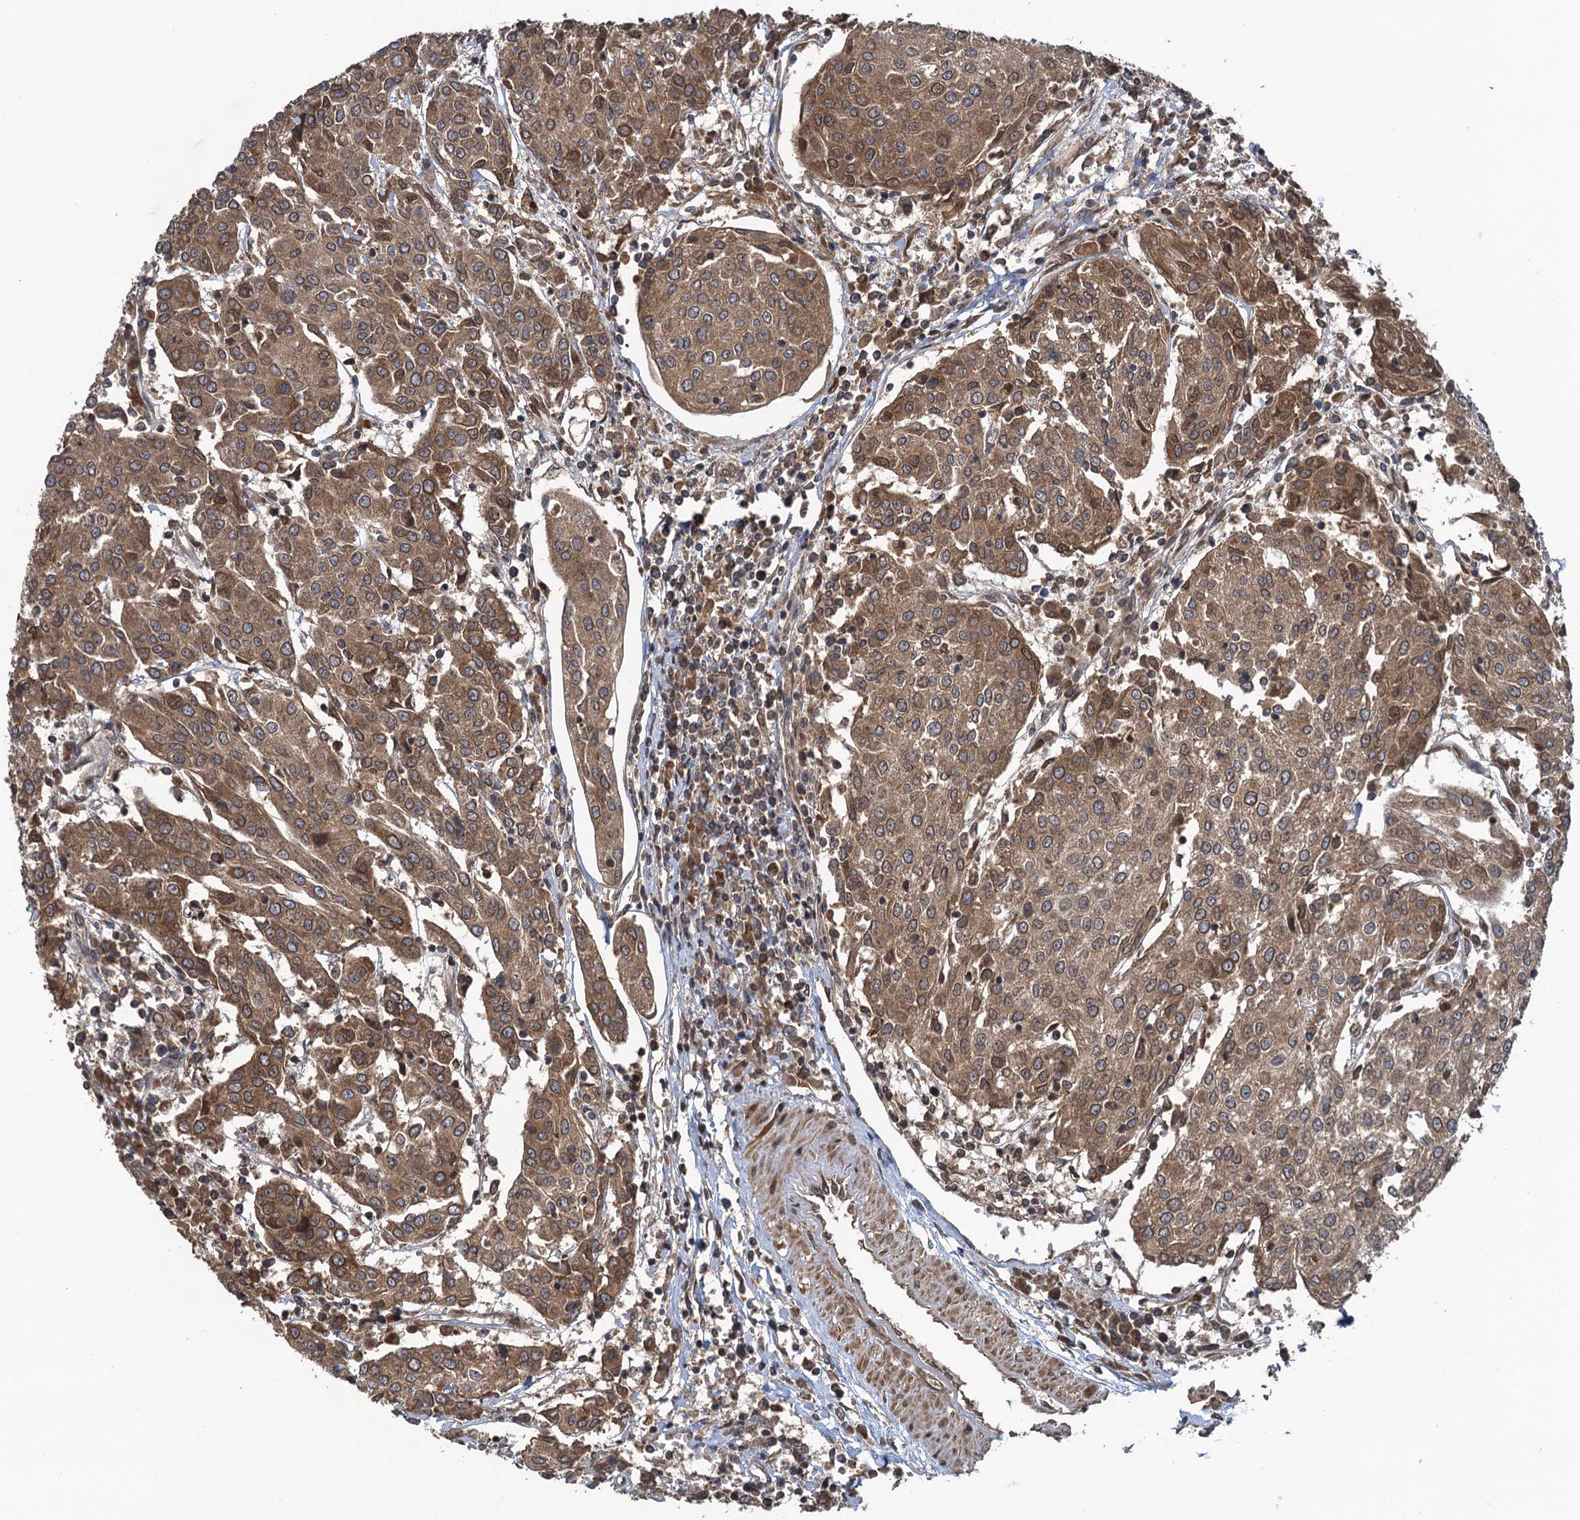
{"staining": {"intensity": "moderate", "quantity": ">75%", "location": "cytoplasmic/membranous,nuclear"}, "tissue": "urothelial cancer", "cell_type": "Tumor cells", "image_type": "cancer", "snomed": [{"axis": "morphology", "description": "Urothelial carcinoma, High grade"}, {"axis": "topography", "description": "Urinary bladder"}], "caption": "Human high-grade urothelial carcinoma stained with a protein marker reveals moderate staining in tumor cells.", "gene": "GLE1", "patient": {"sex": "female", "age": 85}}